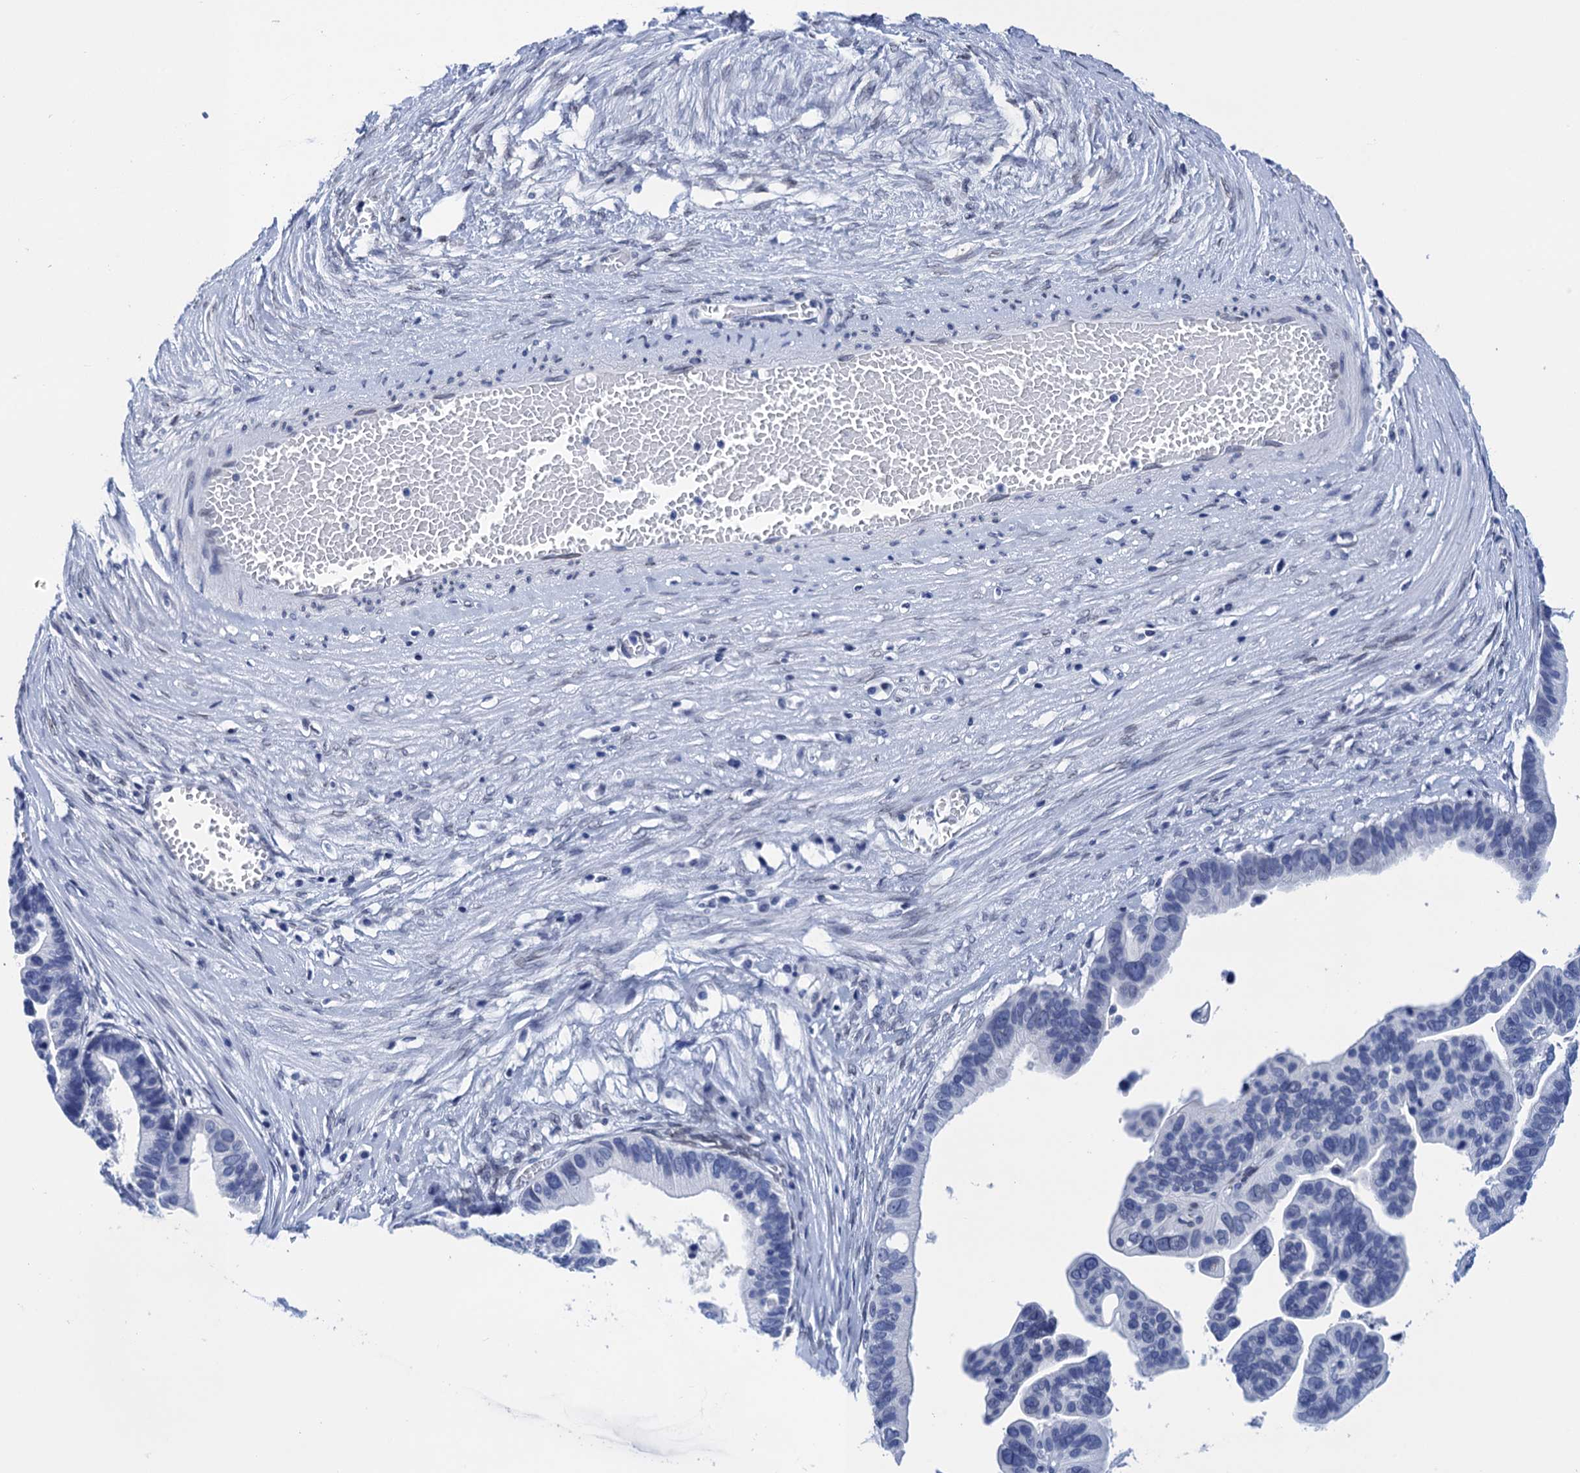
{"staining": {"intensity": "negative", "quantity": "none", "location": "none"}, "tissue": "ovarian cancer", "cell_type": "Tumor cells", "image_type": "cancer", "snomed": [{"axis": "morphology", "description": "Cystadenocarcinoma, serous, NOS"}, {"axis": "topography", "description": "Ovary"}], "caption": "Human serous cystadenocarcinoma (ovarian) stained for a protein using immunohistochemistry (IHC) displays no staining in tumor cells.", "gene": "METTL25", "patient": {"sex": "female", "age": 56}}